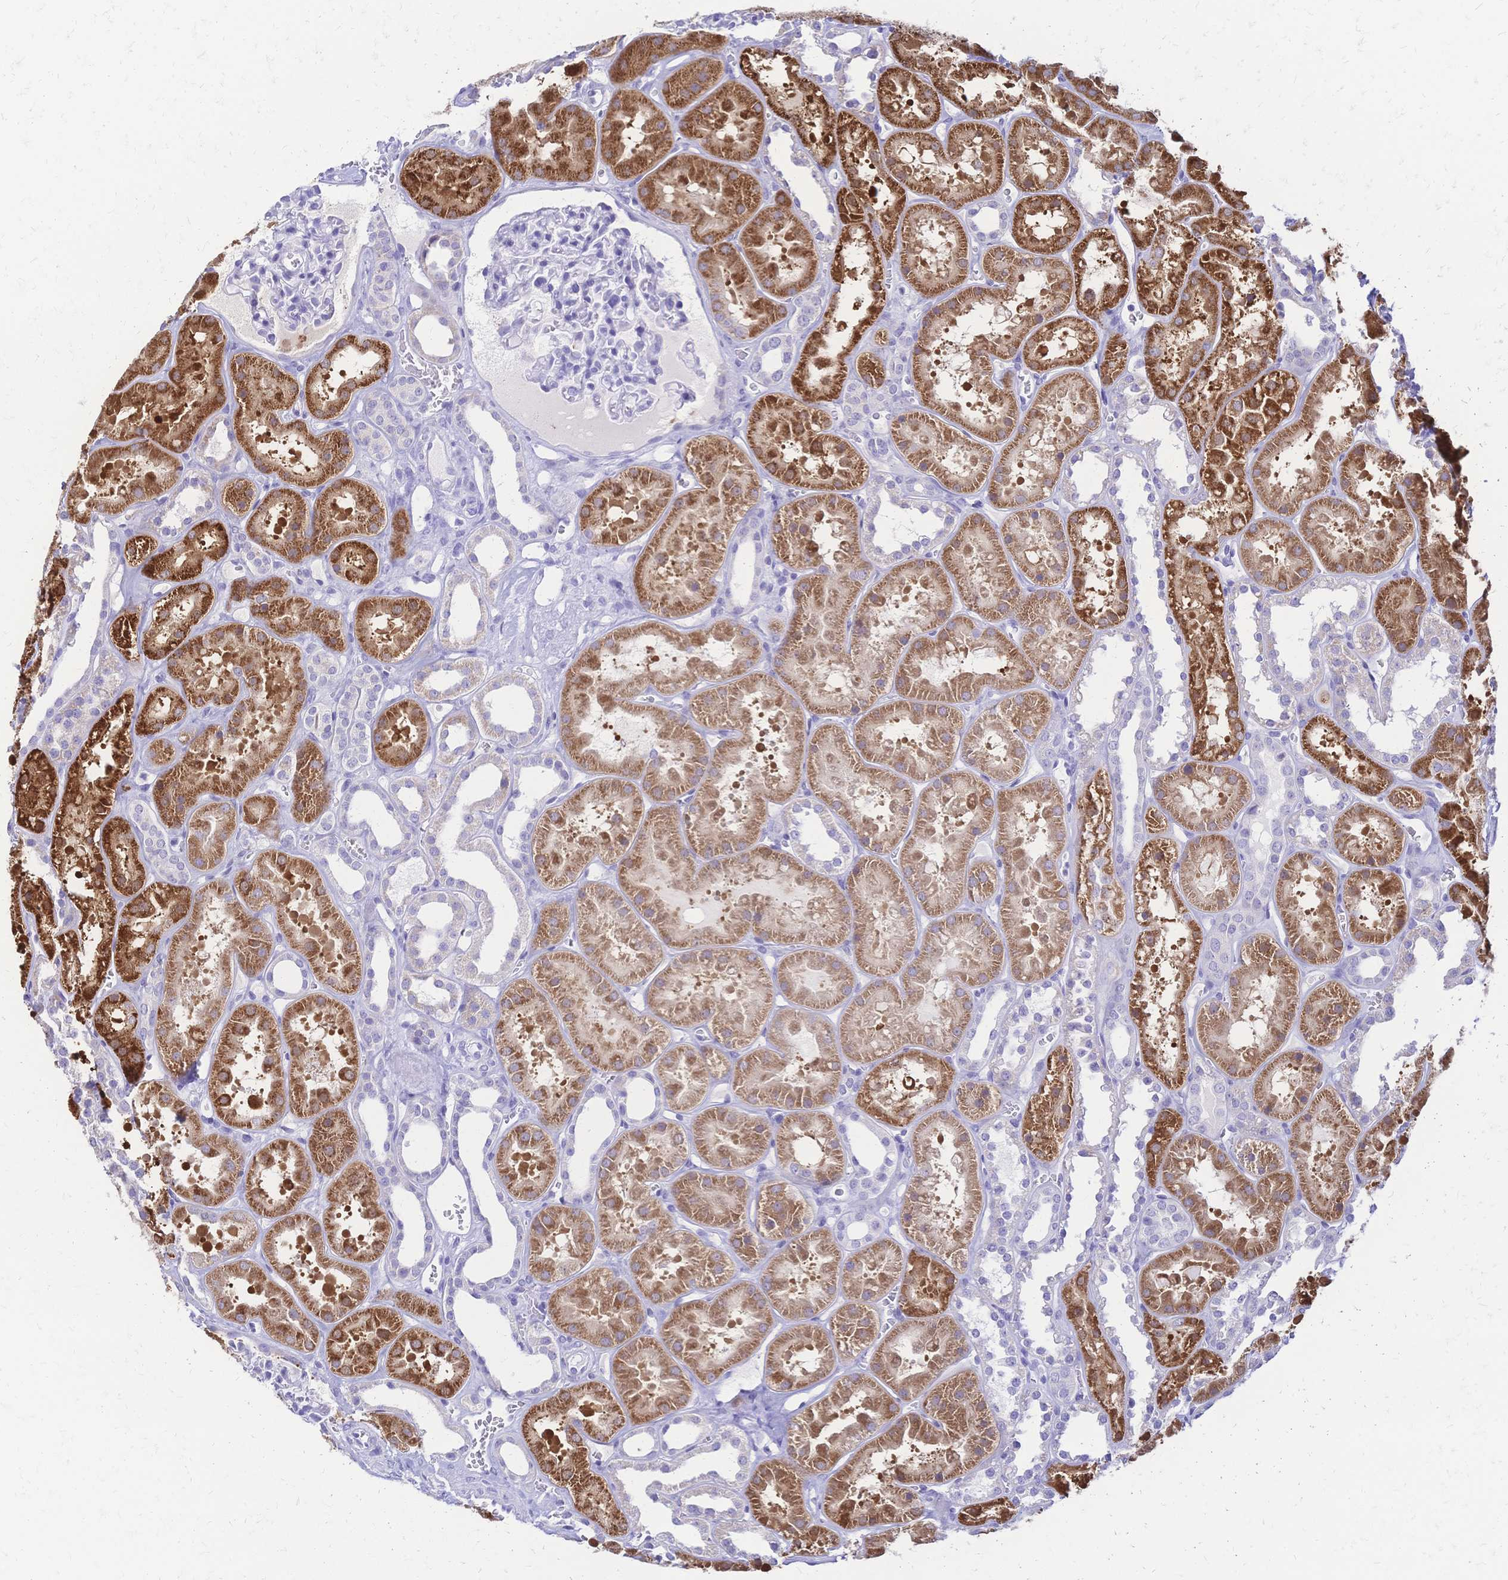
{"staining": {"intensity": "negative", "quantity": "none", "location": "none"}, "tissue": "kidney", "cell_type": "Cells in glomeruli", "image_type": "normal", "snomed": [{"axis": "morphology", "description": "Normal tissue, NOS"}, {"axis": "topography", "description": "Kidney"}], "caption": "IHC photomicrograph of normal human kidney stained for a protein (brown), which reveals no staining in cells in glomeruli.", "gene": "GRB7", "patient": {"sex": "female", "age": 41}}